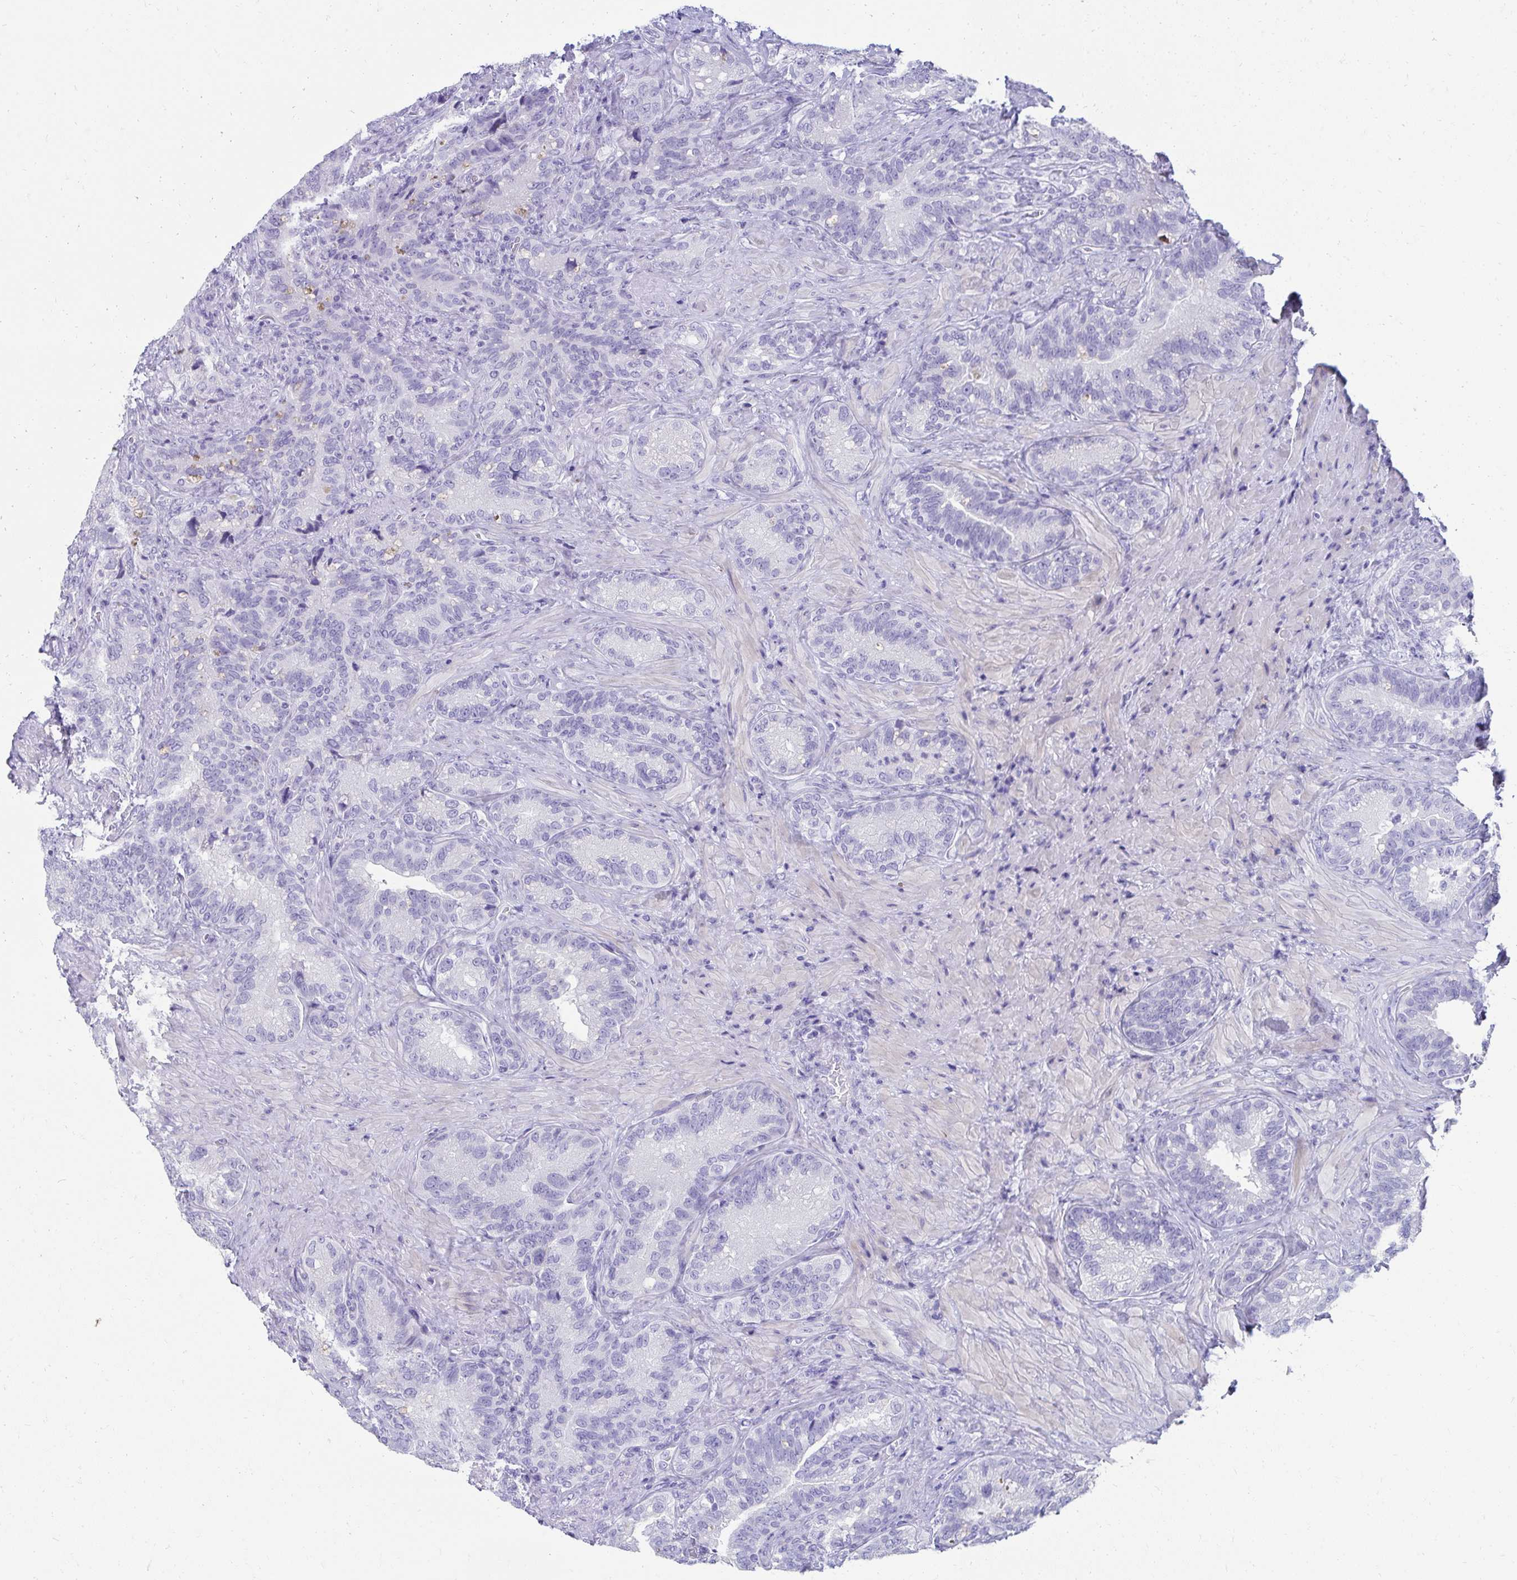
{"staining": {"intensity": "negative", "quantity": "none", "location": "none"}, "tissue": "seminal vesicle", "cell_type": "Glandular cells", "image_type": "normal", "snomed": [{"axis": "morphology", "description": "Normal tissue, NOS"}, {"axis": "topography", "description": "Seminal veicle"}], "caption": "The histopathology image demonstrates no staining of glandular cells in benign seminal vesicle.", "gene": "SEC14L3", "patient": {"sex": "male", "age": 68}}